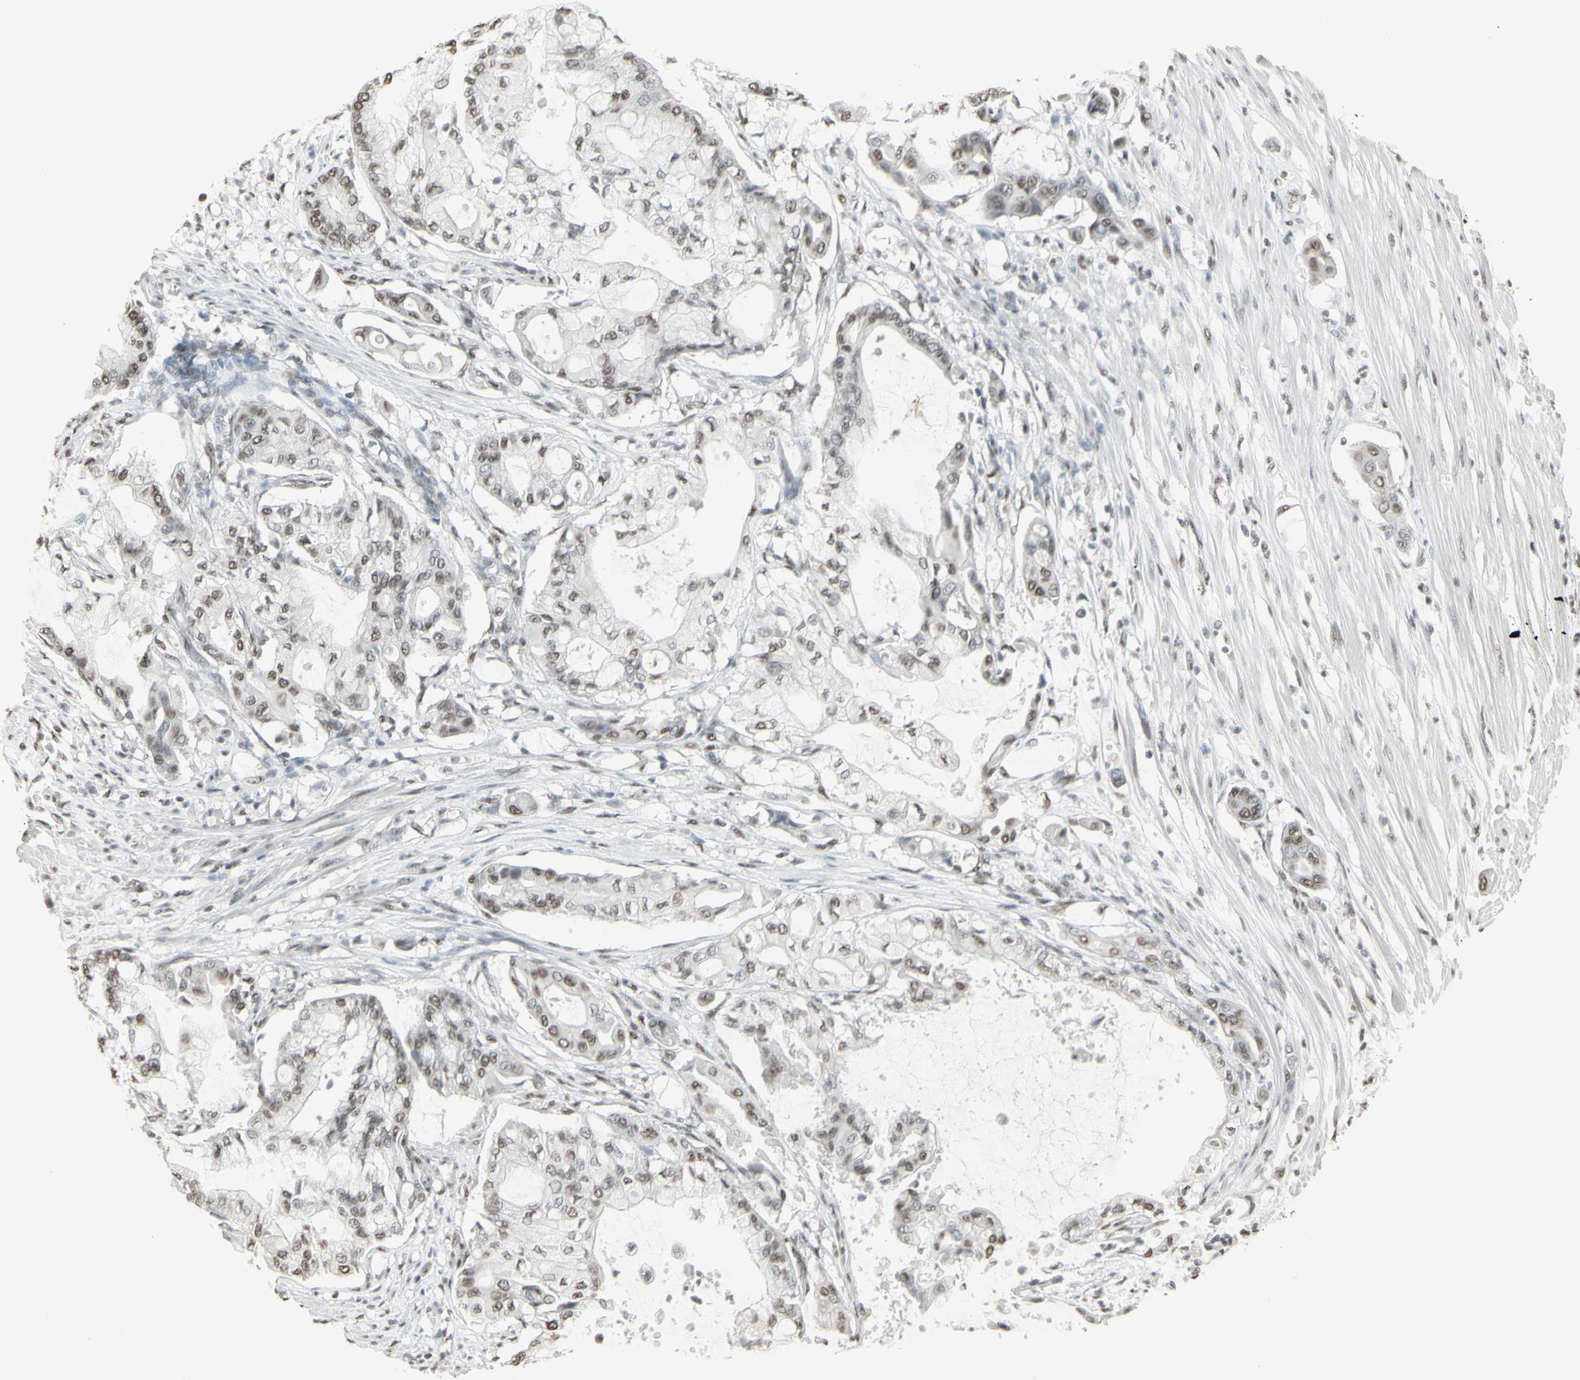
{"staining": {"intensity": "weak", "quantity": ">75%", "location": "nuclear"}, "tissue": "pancreatic cancer", "cell_type": "Tumor cells", "image_type": "cancer", "snomed": [{"axis": "morphology", "description": "Adenocarcinoma, NOS"}, {"axis": "morphology", "description": "Adenocarcinoma, metastatic, NOS"}, {"axis": "topography", "description": "Lymph node"}, {"axis": "topography", "description": "Pancreas"}, {"axis": "topography", "description": "Duodenum"}], "caption": "Immunohistochemistry micrograph of pancreatic cancer stained for a protein (brown), which exhibits low levels of weak nuclear expression in approximately >75% of tumor cells.", "gene": "TRIM28", "patient": {"sex": "female", "age": 64}}